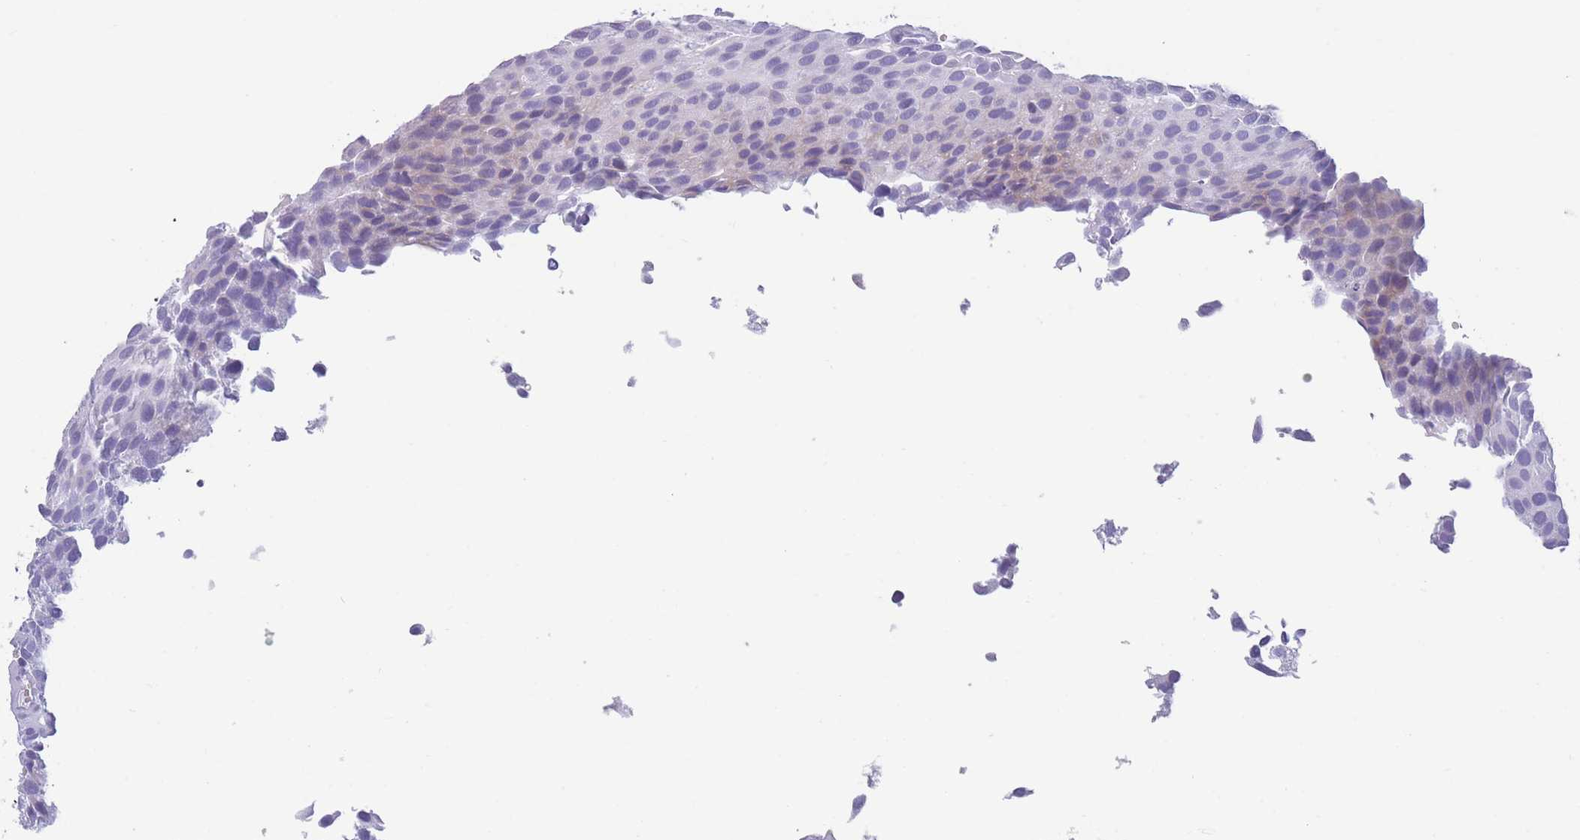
{"staining": {"intensity": "negative", "quantity": "none", "location": "none"}, "tissue": "urothelial cancer", "cell_type": "Tumor cells", "image_type": "cancer", "snomed": [{"axis": "morphology", "description": "Urothelial carcinoma, Low grade"}, {"axis": "topography", "description": "Urinary bladder"}], "caption": "An immunohistochemistry (IHC) micrograph of urothelial cancer is shown. There is no staining in tumor cells of urothelial cancer. (Stains: DAB immunohistochemistry with hematoxylin counter stain, Microscopy: brightfield microscopy at high magnification).", "gene": "COL27A1", "patient": {"sex": "male", "age": 88}}